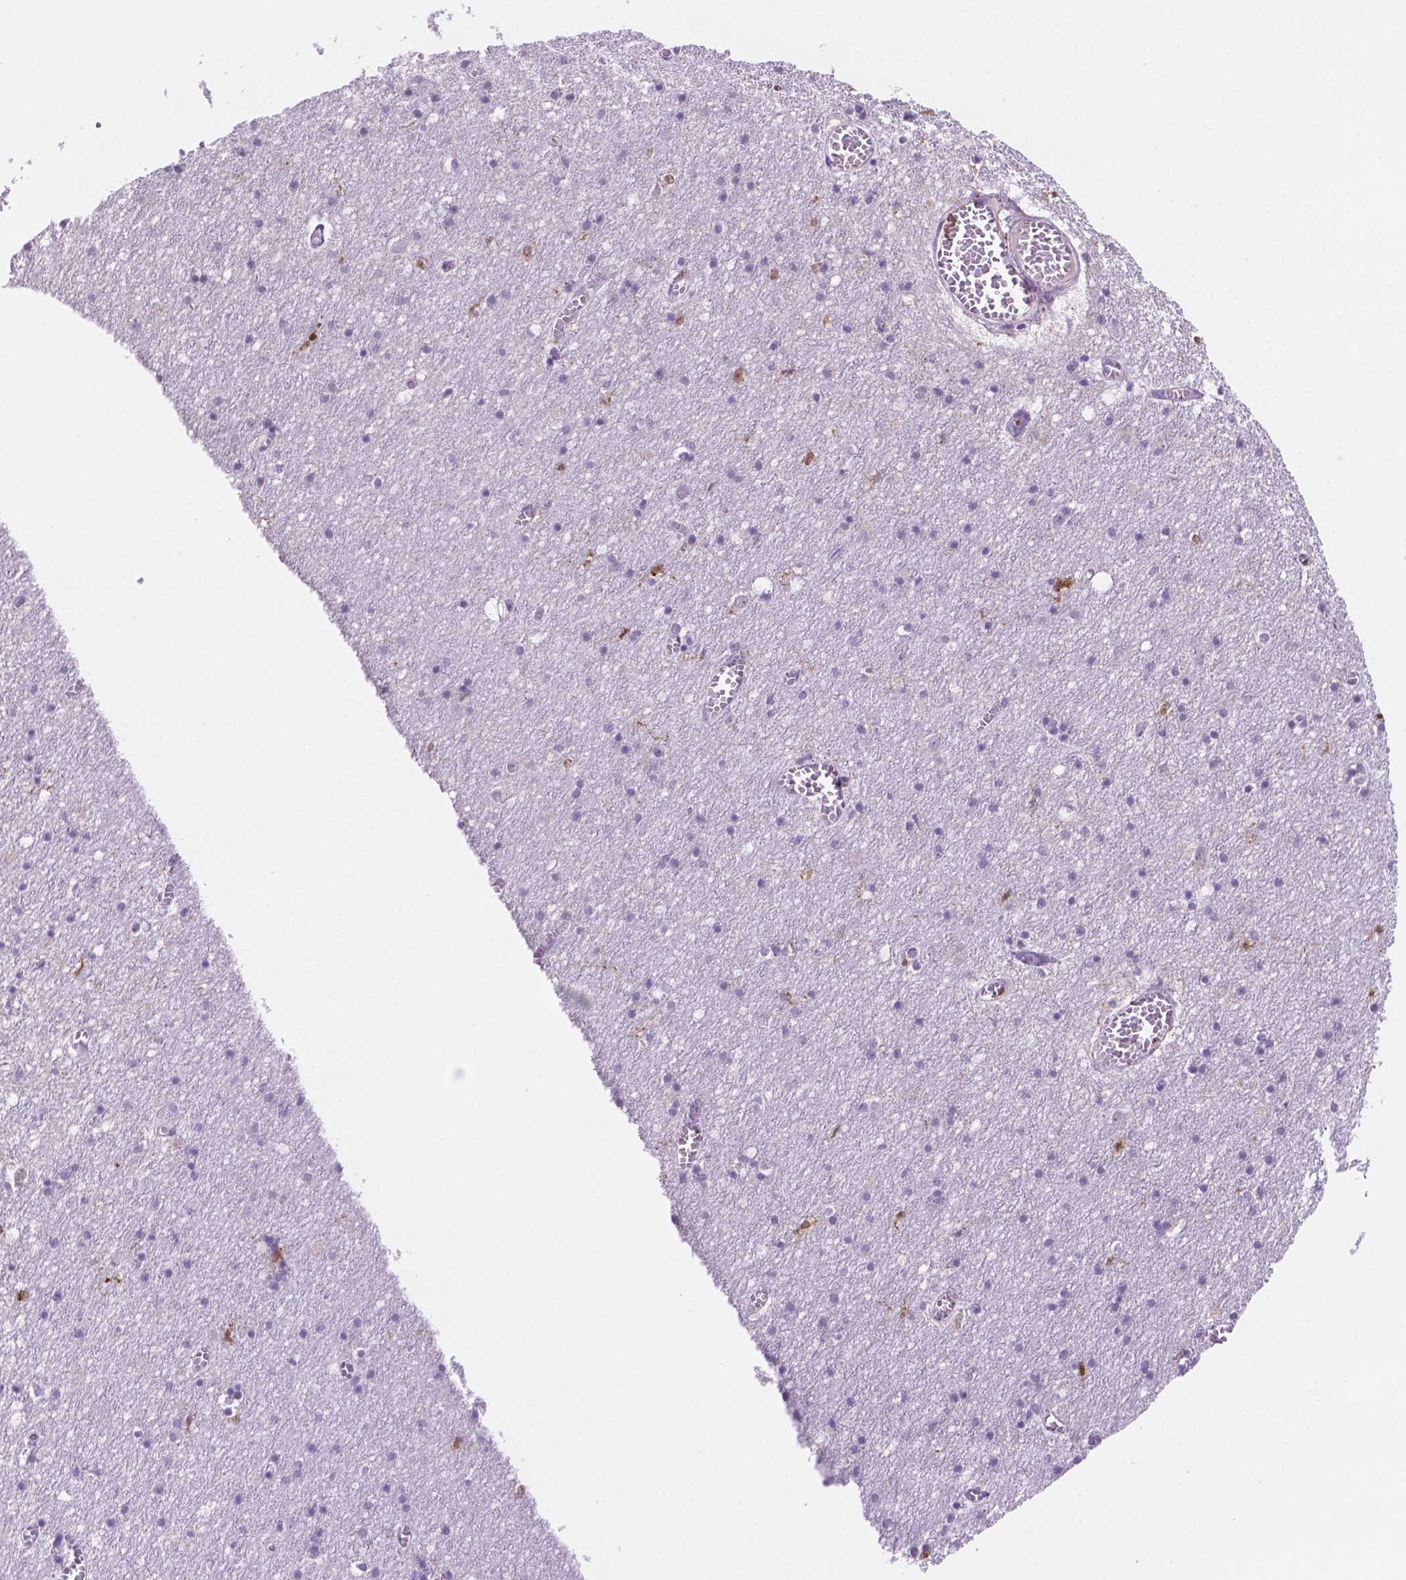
{"staining": {"intensity": "negative", "quantity": "none", "location": "none"}, "tissue": "cerebral cortex", "cell_type": "Endothelial cells", "image_type": "normal", "snomed": [{"axis": "morphology", "description": "Normal tissue, NOS"}, {"axis": "topography", "description": "Cerebral cortex"}], "caption": "IHC of normal human cerebral cortex reveals no positivity in endothelial cells.", "gene": "ACY3", "patient": {"sex": "male", "age": 70}}